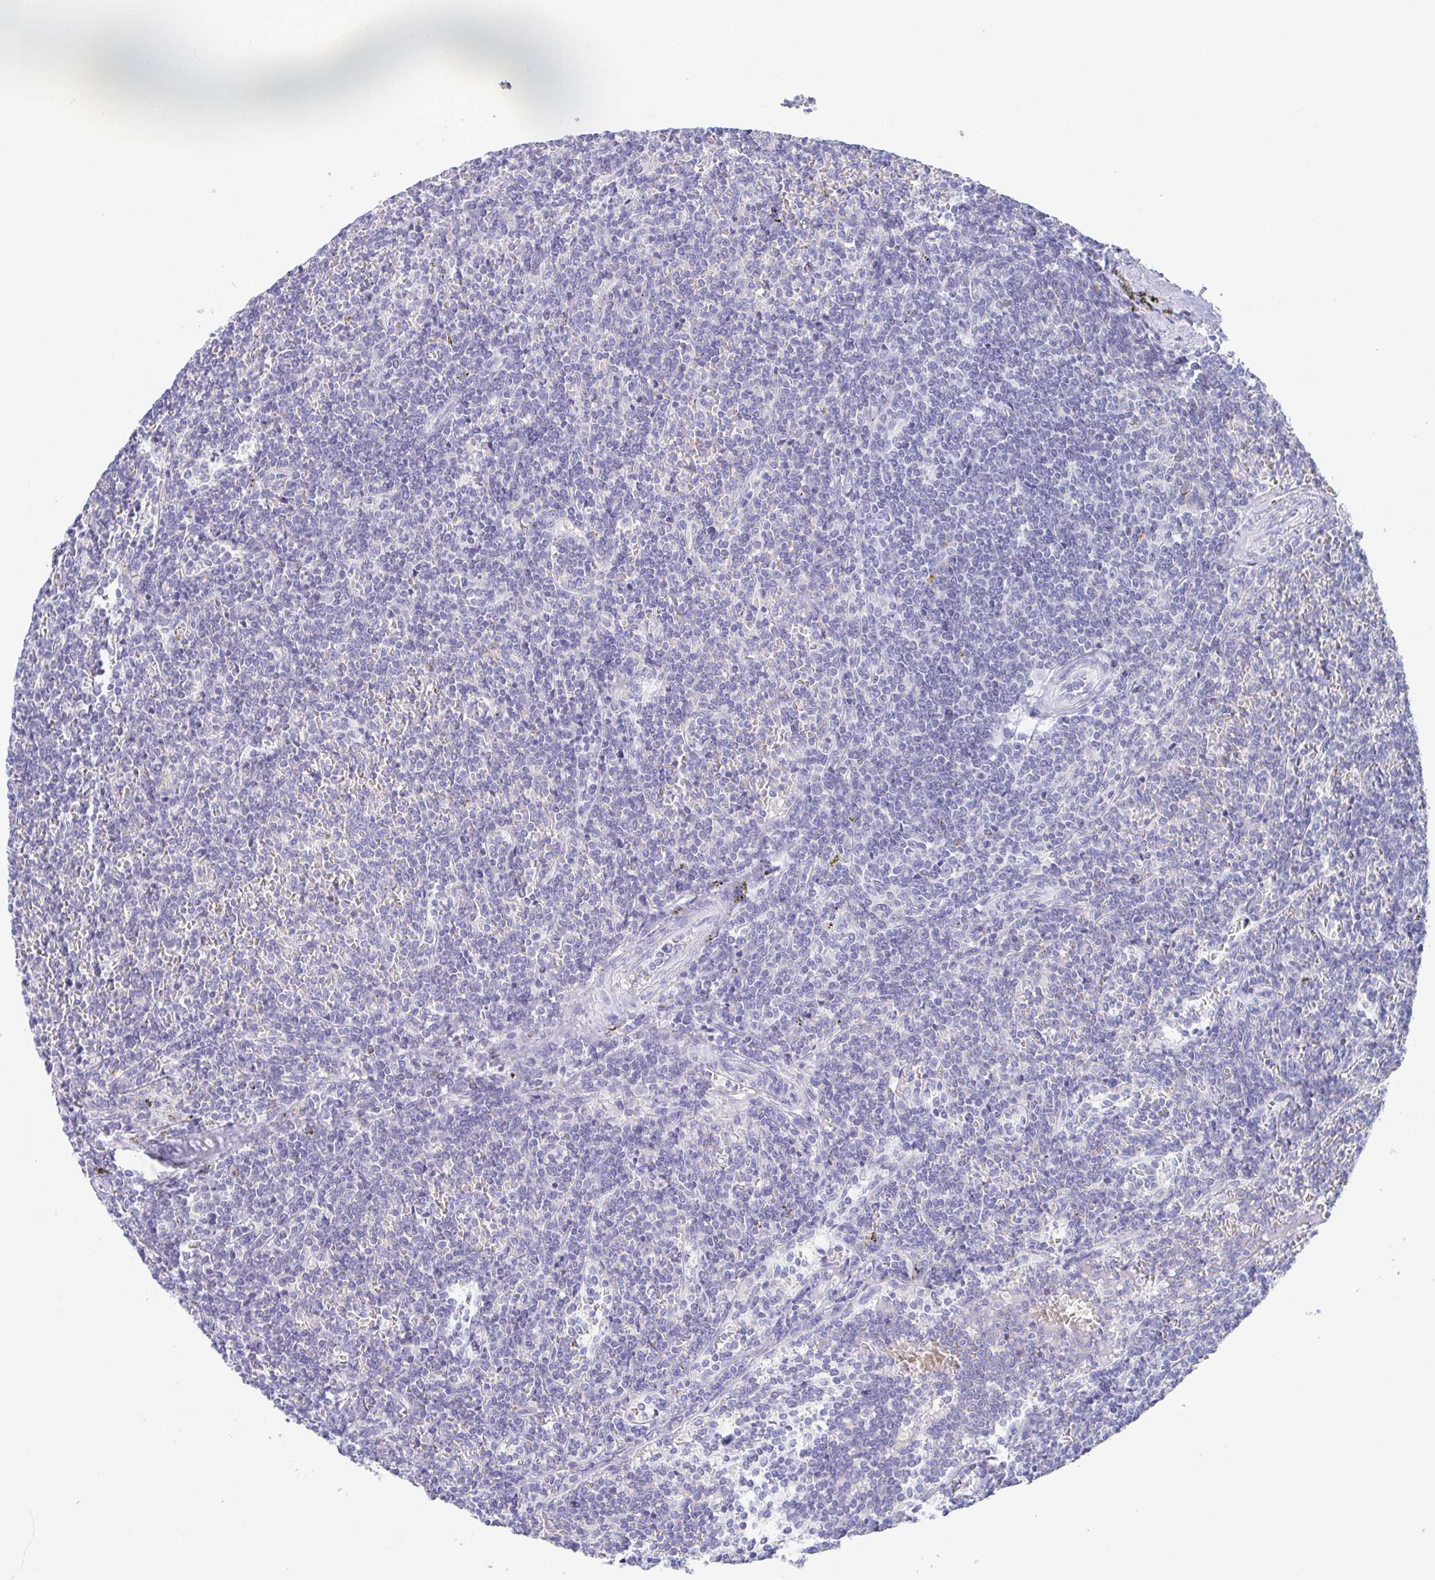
{"staining": {"intensity": "negative", "quantity": "none", "location": "none"}, "tissue": "lymphoma", "cell_type": "Tumor cells", "image_type": "cancer", "snomed": [{"axis": "morphology", "description": "Malignant lymphoma, non-Hodgkin's type, Low grade"}, {"axis": "topography", "description": "Spleen"}], "caption": "DAB immunohistochemical staining of human low-grade malignant lymphoma, non-Hodgkin's type displays no significant positivity in tumor cells. (Stains: DAB IHC with hematoxylin counter stain, Microscopy: brightfield microscopy at high magnification).", "gene": "PLA2G1B", "patient": {"sex": "male", "age": 78}}